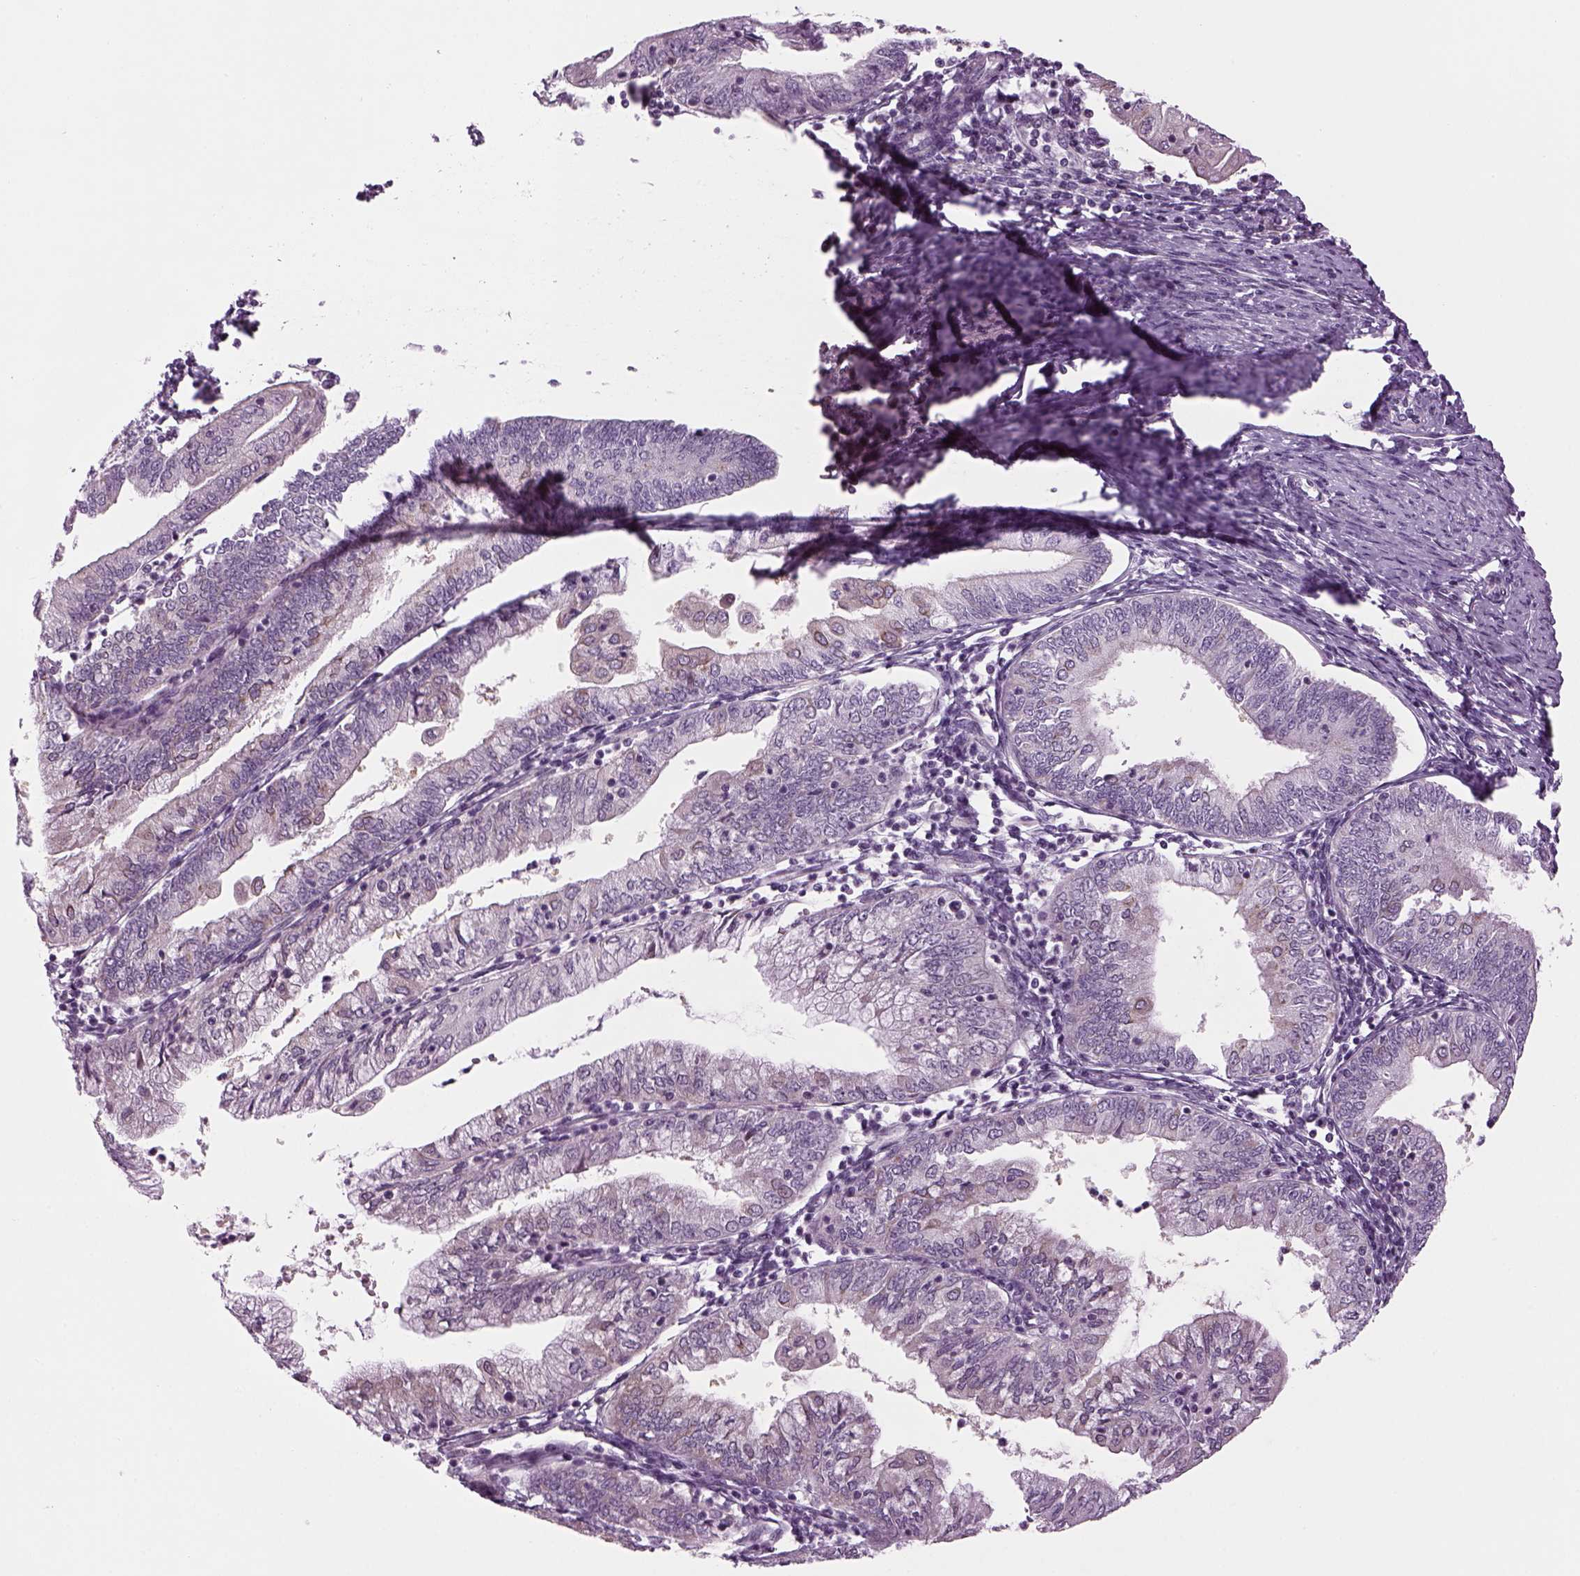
{"staining": {"intensity": "negative", "quantity": "none", "location": "none"}, "tissue": "endometrial cancer", "cell_type": "Tumor cells", "image_type": "cancer", "snomed": [{"axis": "morphology", "description": "Adenocarcinoma, NOS"}, {"axis": "topography", "description": "Endometrium"}], "caption": "This is an immunohistochemistry photomicrograph of endometrial adenocarcinoma. There is no staining in tumor cells.", "gene": "LRRIQ3", "patient": {"sex": "female", "age": 55}}